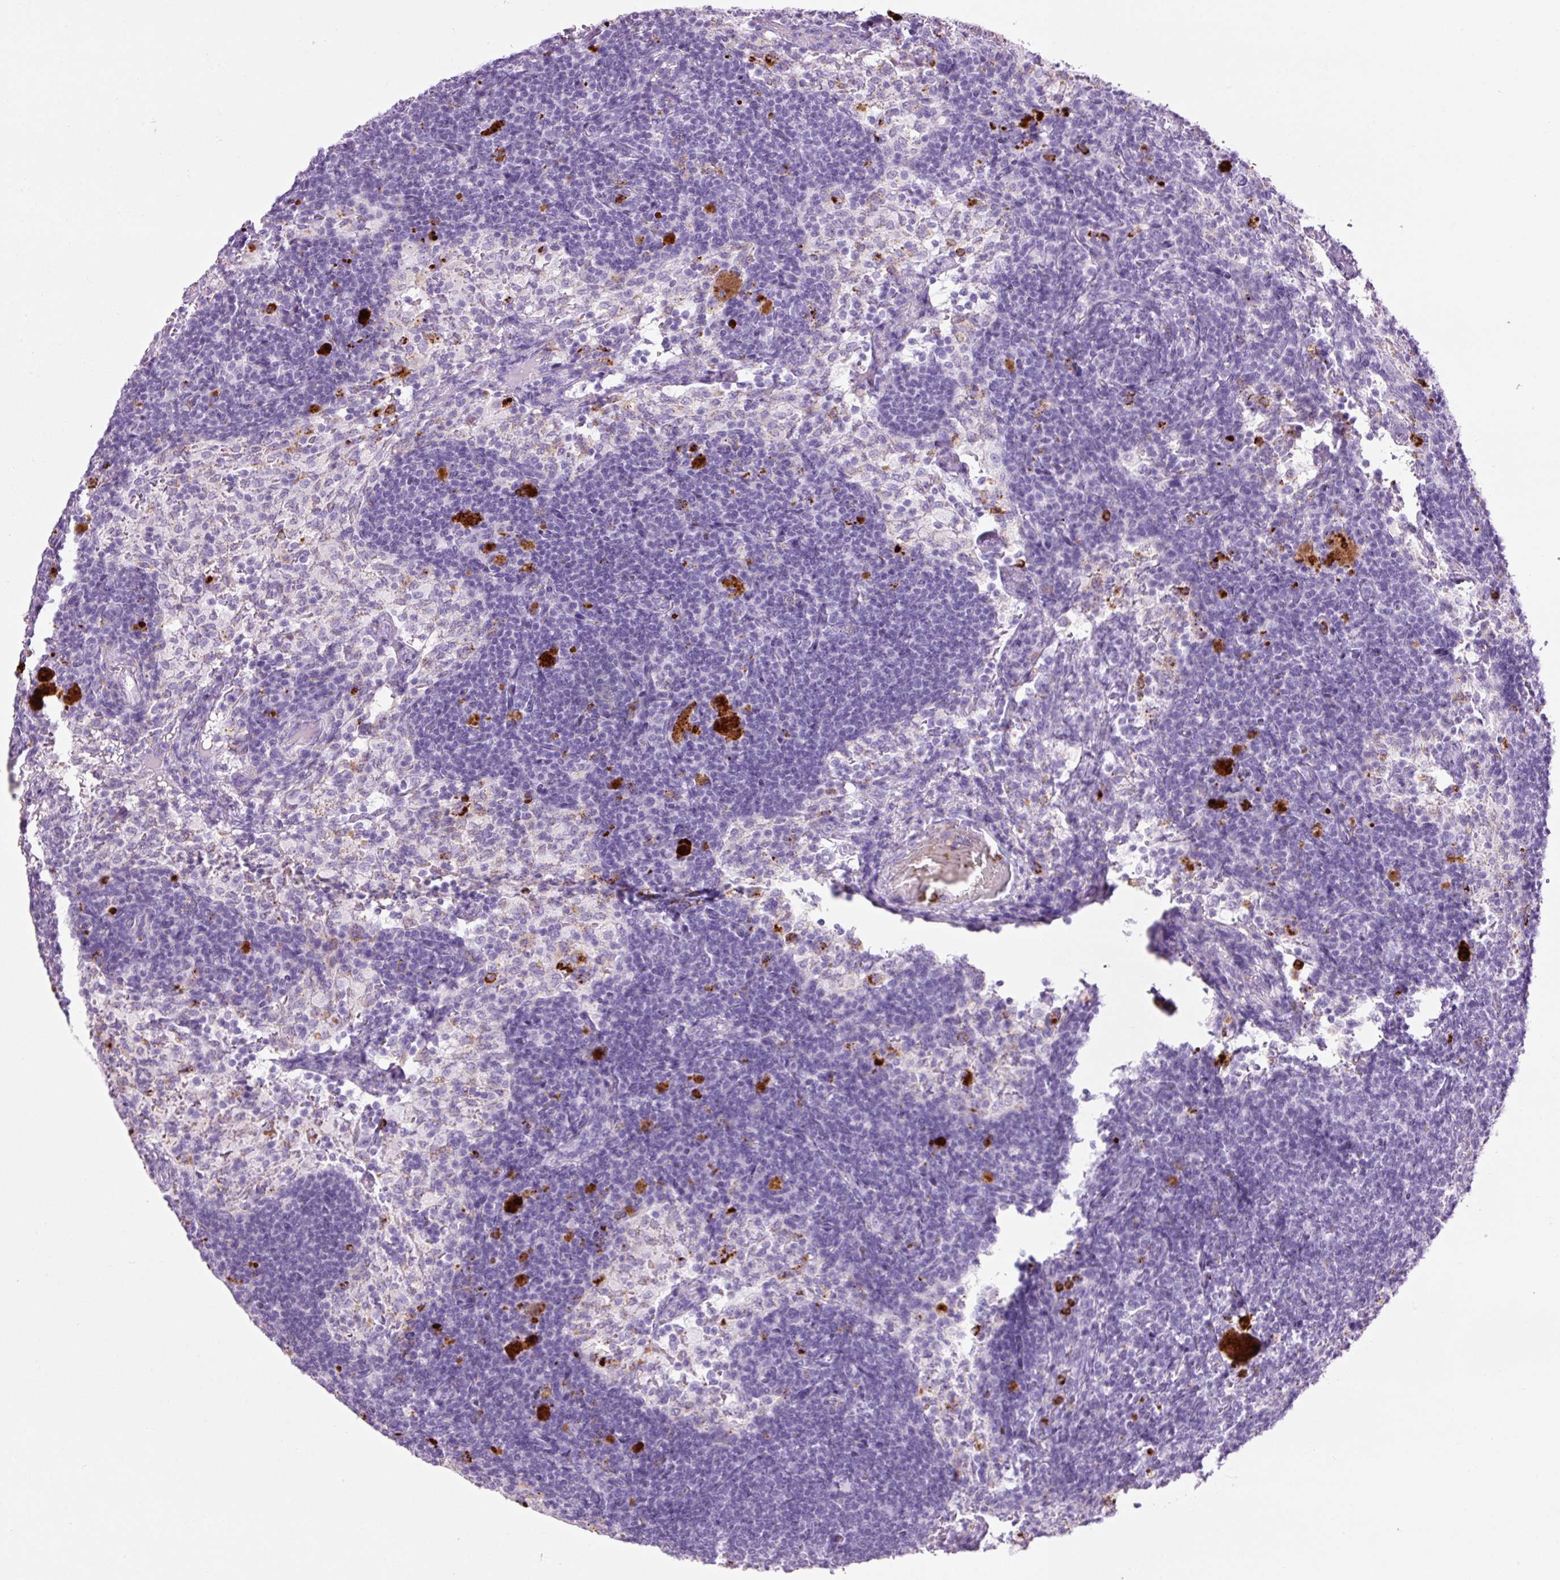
{"staining": {"intensity": "negative", "quantity": "none", "location": "none"}, "tissue": "lymph node", "cell_type": "Germinal center cells", "image_type": "normal", "snomed": [{"axis": "morphology", "description": "Normal tissue, NOS"}, {"axis": "topography", "description": "Lymph node"}], "caption": "An IHC photomicrograph of normal lymph node is shown. There is no staining in germinal center cells of lymph node.", "gene": "LYZ", "patient": {"sex": "male", "age": 49}}